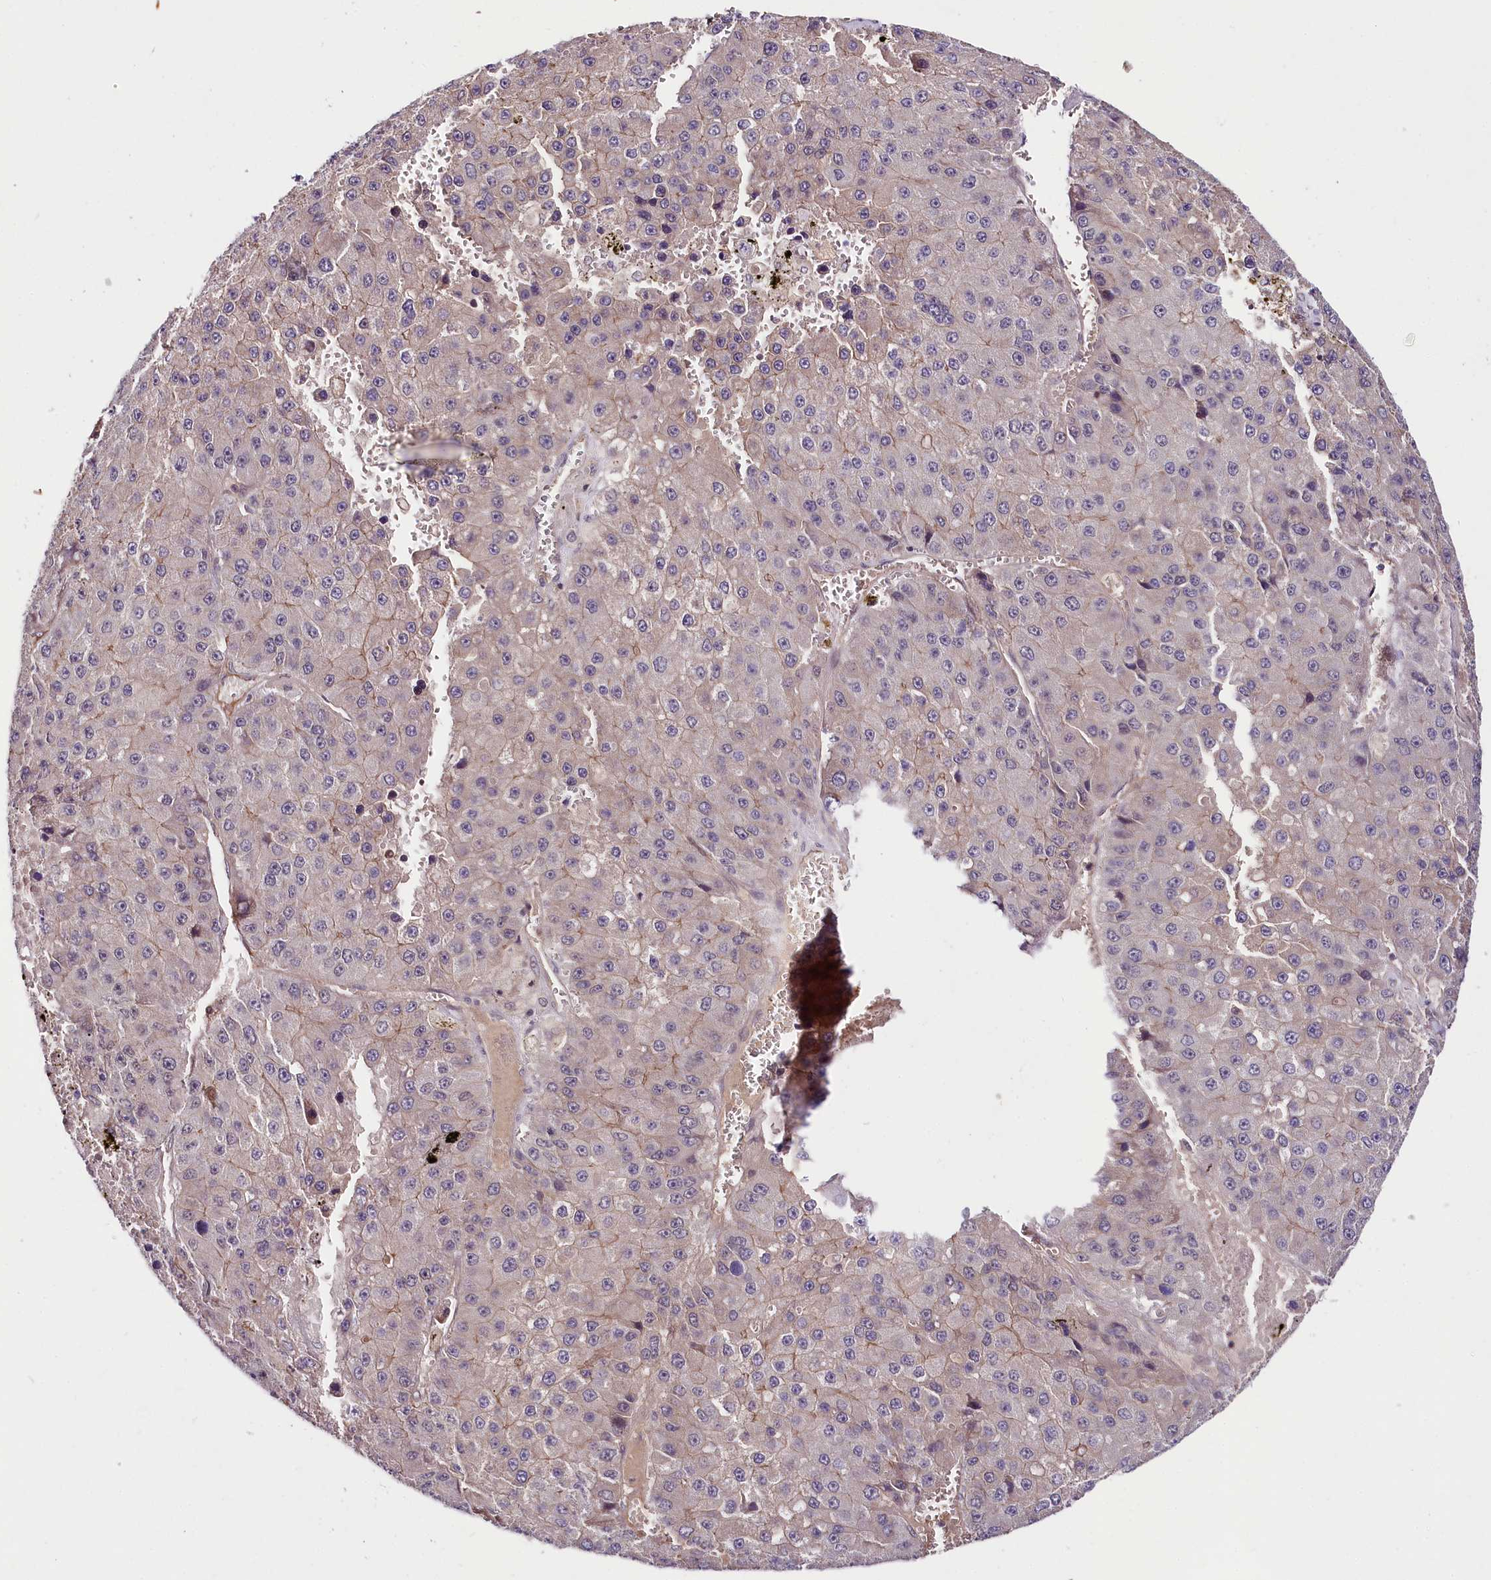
{"staining": {"intensity": "weak", "quantity": ">75%", "location": "cytoplasmic/membranous"}, "tissue": "liver cancer", "cell_type": "Tumor cells", "image_type": "cancer", "snomed": [{"axis": "morphology", "description": "Carcinoma, Hepatocellular, NOS"}, {"axis": "topography", "description": "Liver"}], "caption": "Weak cytoplasmic/membranous expression for a protein is identified in approximately >75% of tumor cells of liver cancer (hepatocellular carcinoma) using IHC.", "gene": "TAFAZZIN", "patient": {"sex": "female", "age": 73}}